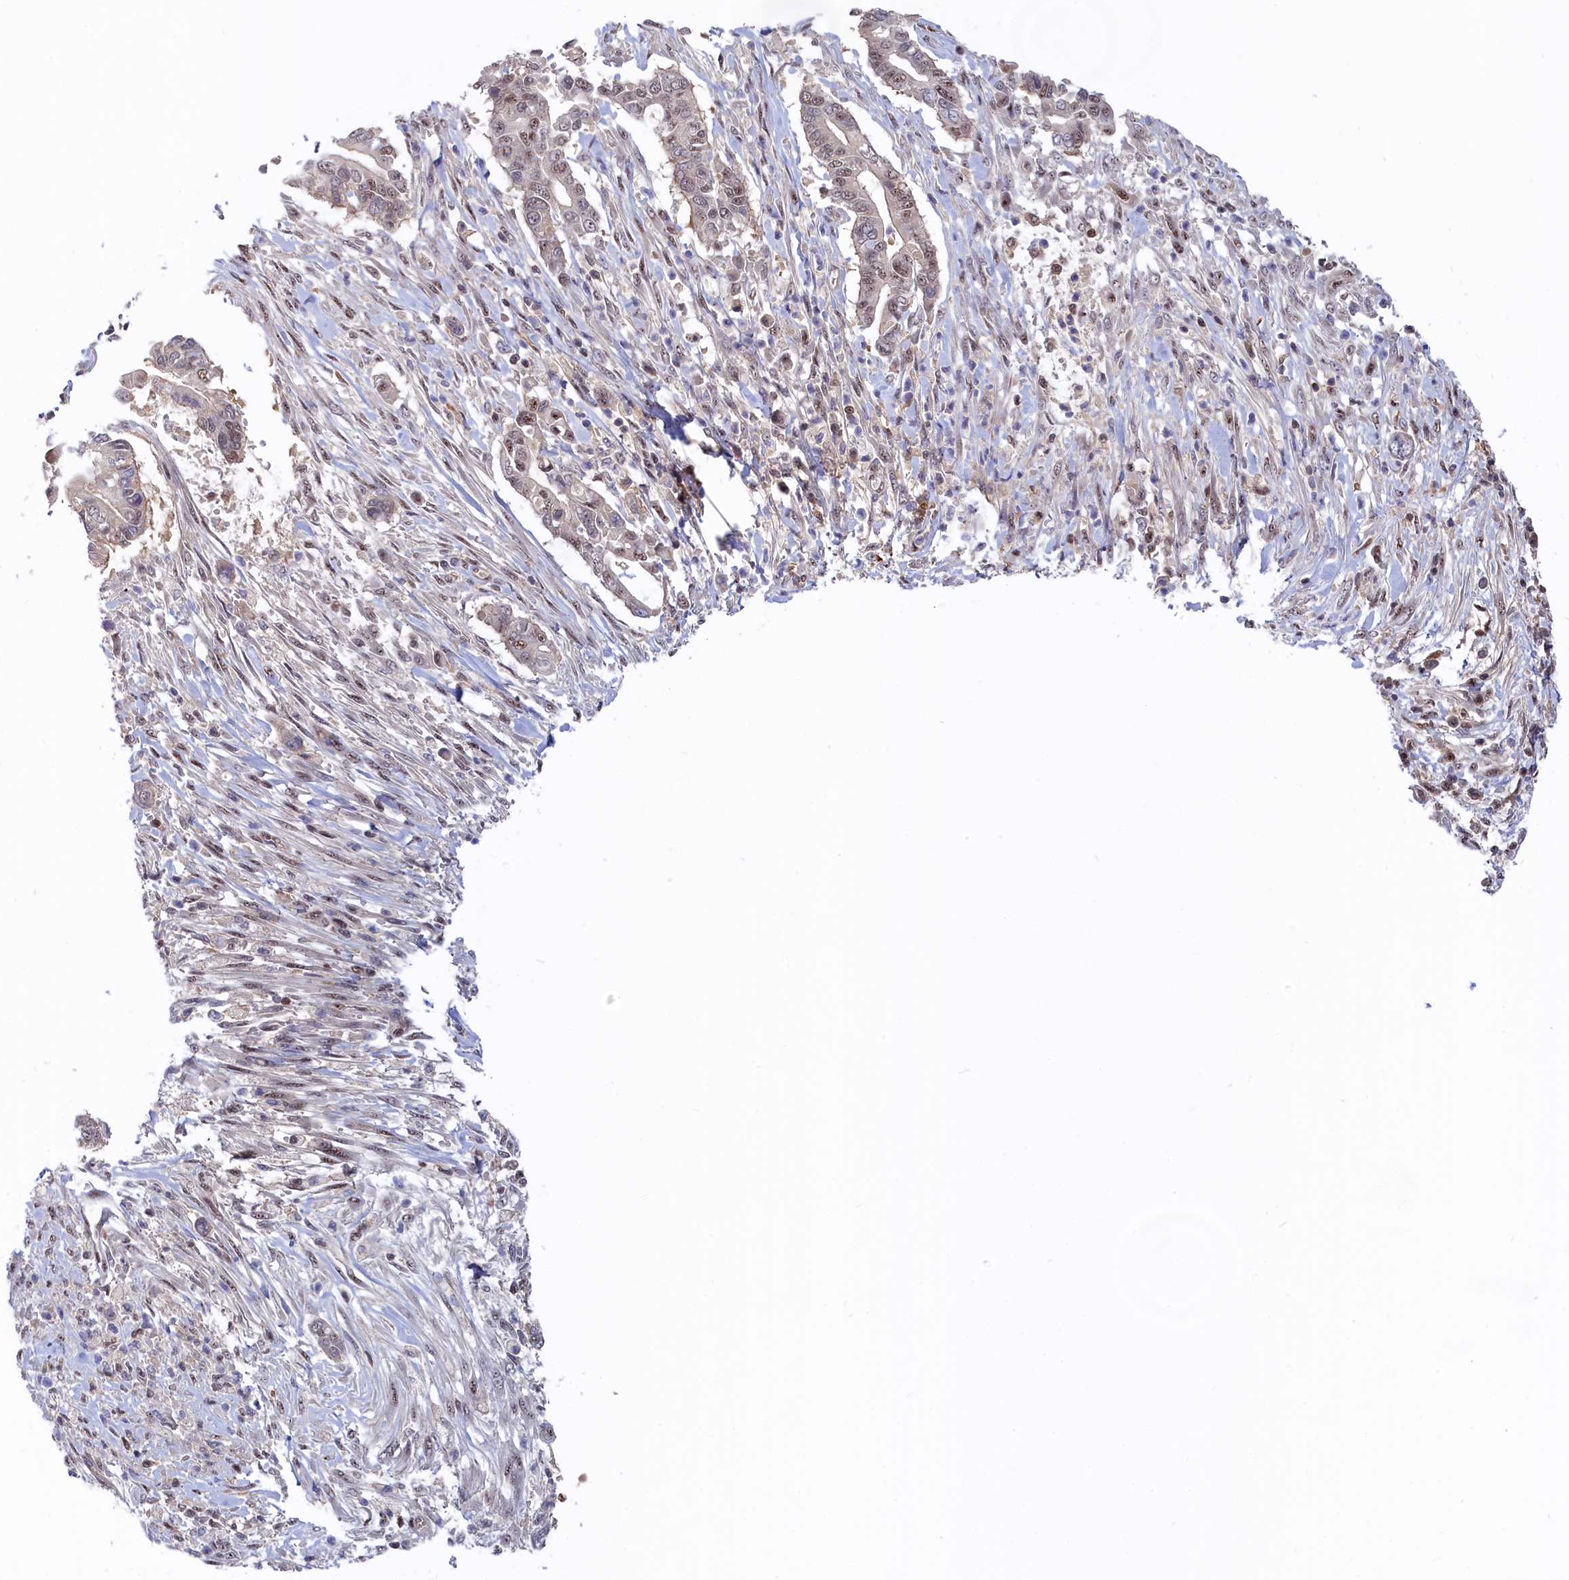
{"staining": {"intensity": "weak", "quantity": ">75%", "location": "nuclear"}, "tissue": "pancreatic cancer", "cell_type": "Tumor cells", "image_type": "cancer", "snomed": [{"axis": "morphology", "description": "Adenocarcinoma, NOS"}, {"axis": "topography", "description": "Pancreas"}], "caption": "Immunohistochemistry (IHC) (DAB (3,3'-diaminobenzidine)) staining of human adenocarcinoma (pancreatic) displays weak nuclear protein positivity in approximately >75% of tumor cells. Using DAB (brown) and hematoxylin (blue) stains, captured at high magnification using brightfield microscopy.", "gene": "TAB1", "patient": {"sex": "male", "age": 68}}